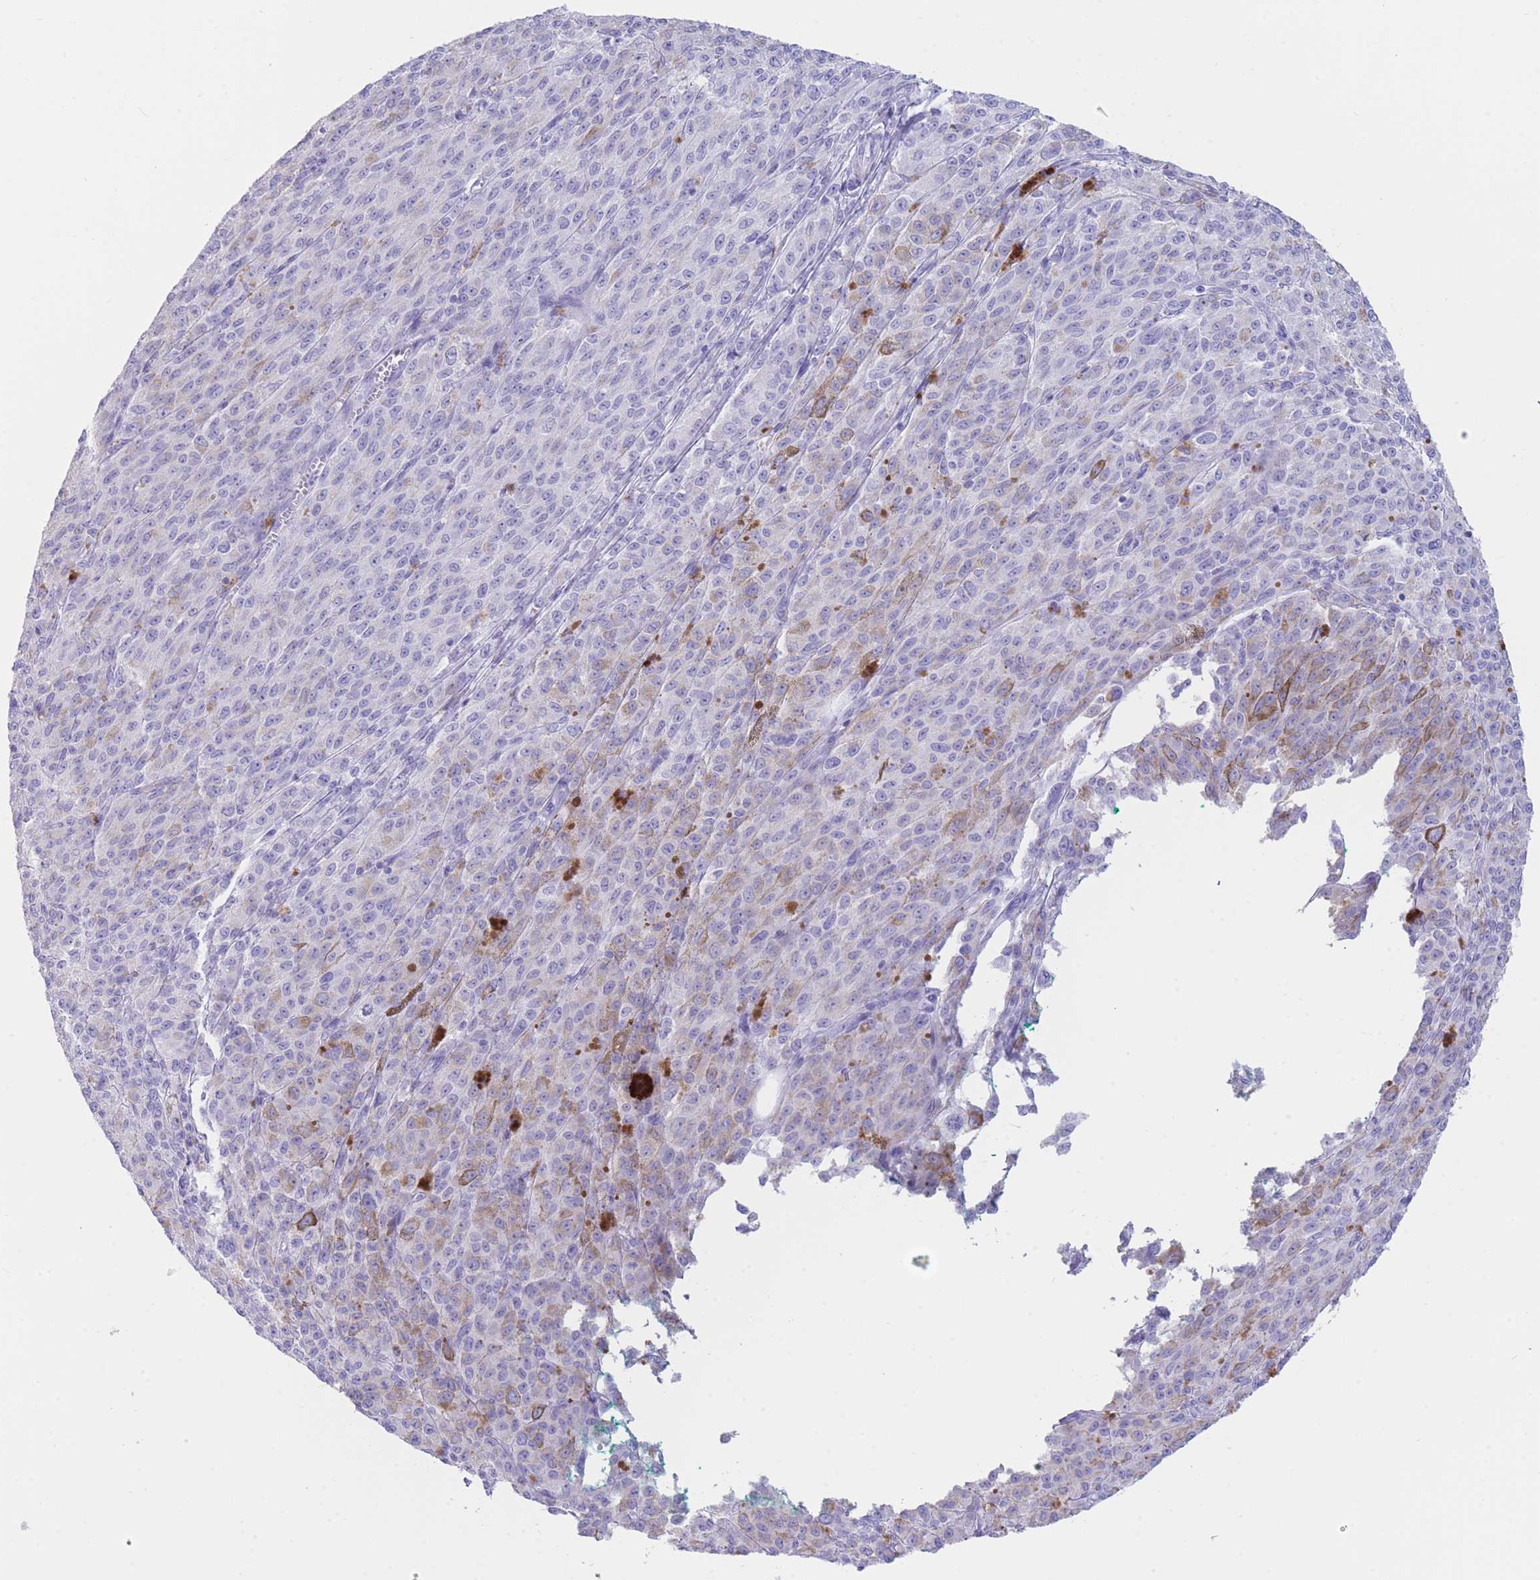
{"staining": {"intensity": "negative", "quantity": "none", "location": "none"}, "tissue": "melanoma", "cell_type": "Tumor cells", "image_type": "cancer", "snomed": [{"axis": "morphology", "description": "Malignant melanoma, NOS"}, {"axis": "topography", "description": "Skin"}], "caption": "This is an IHC photomicrograph of malignant melanoma. There is no staining in tumor cells.", "gene": "VWA8", "patient": {"sex": "female", "age": 52}}